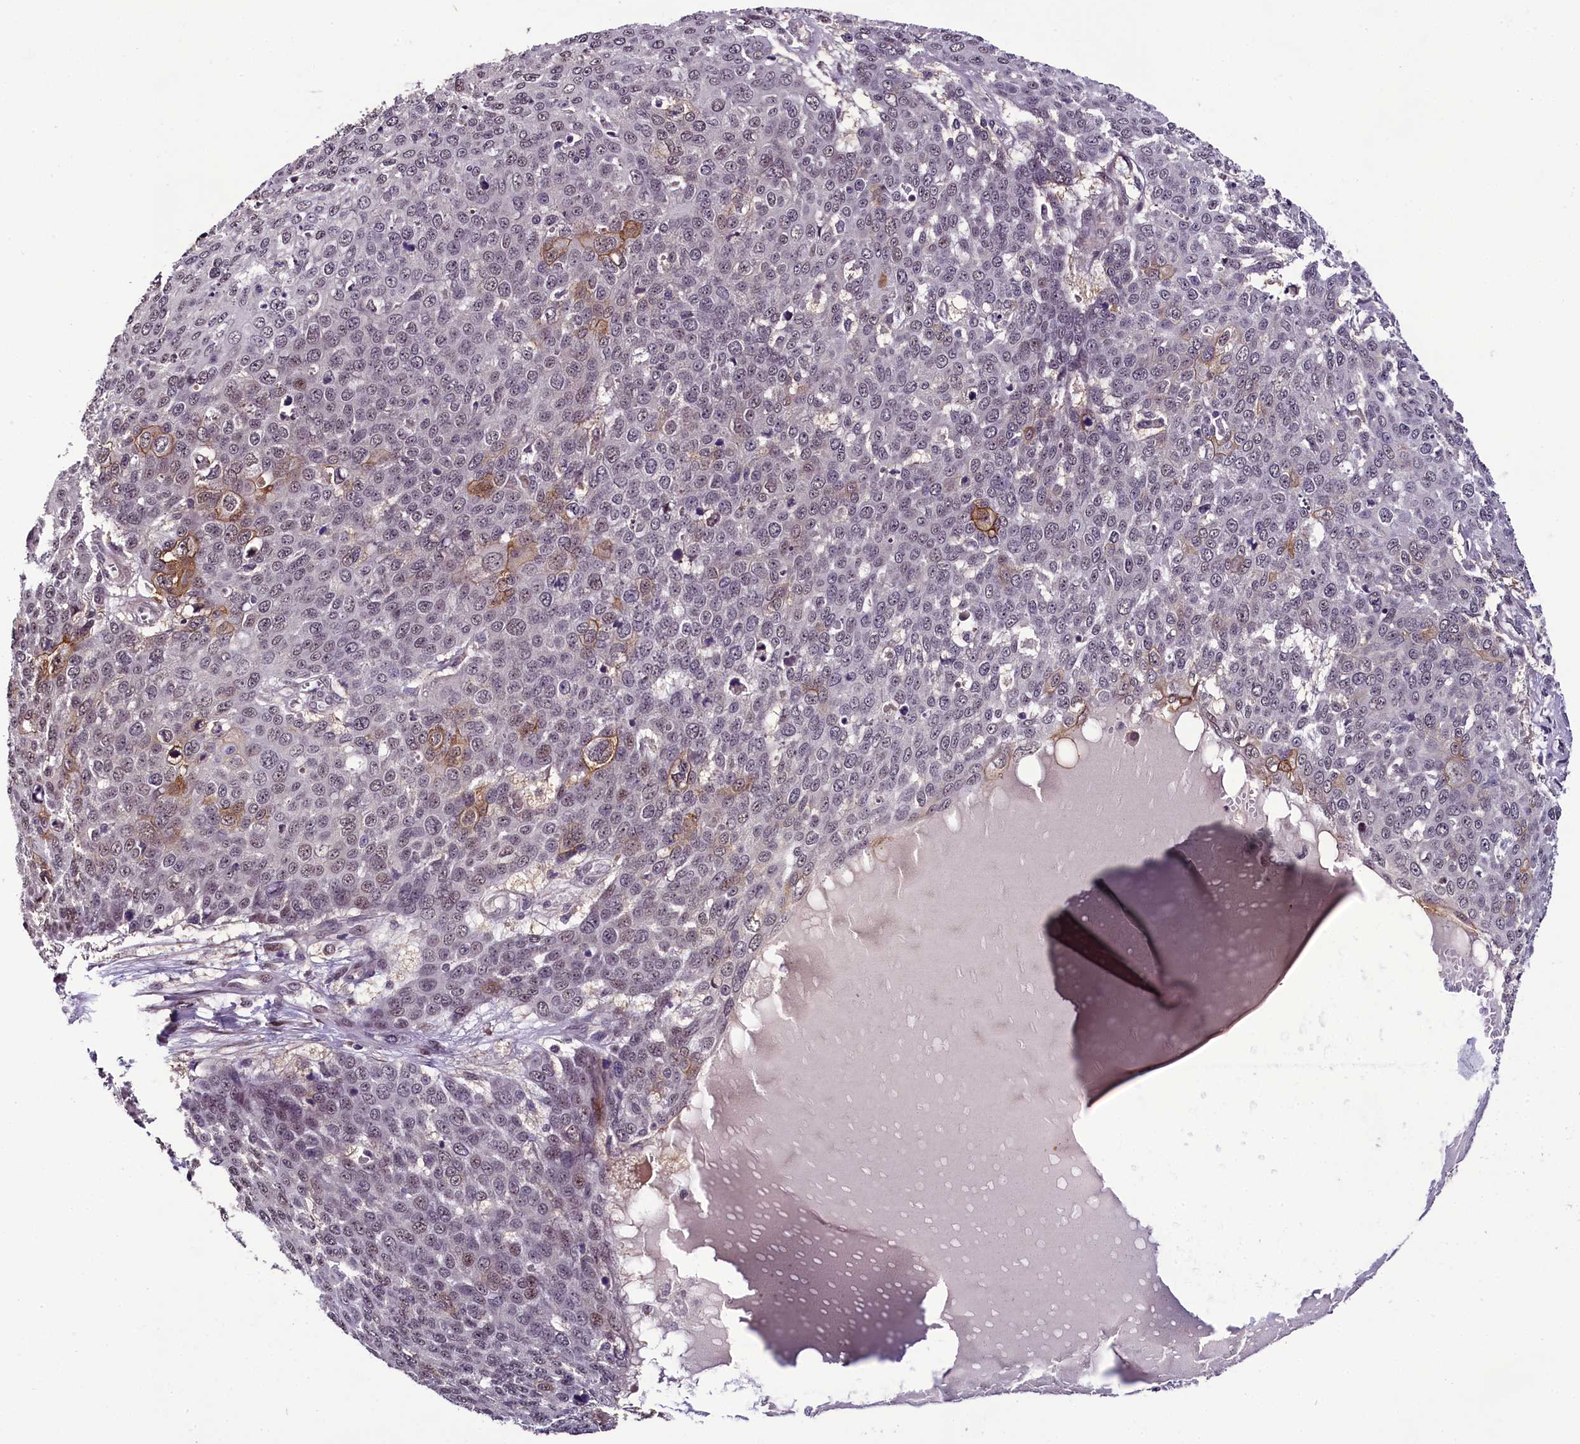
{"staining": {"intensity": "moderate", "quantity": "25%-75%", "location": "nuclear"}, "tissue": "skin cancer", "cell_type": "Tumor cells", "image_type": "cancer", "snomed": [{"axis": "morphology", "description": "Squamous cell carcinoma, NOS"}, {"axis": "topography", "description": "Skin"}], "caption": "Human skin cancer stained with a brown dye reveals moderate nuclear positive staining in approximately 25%-75% of tumor cells.", "gene": "RPUSD2", "patient": {"sex": "male", "age": 71}}